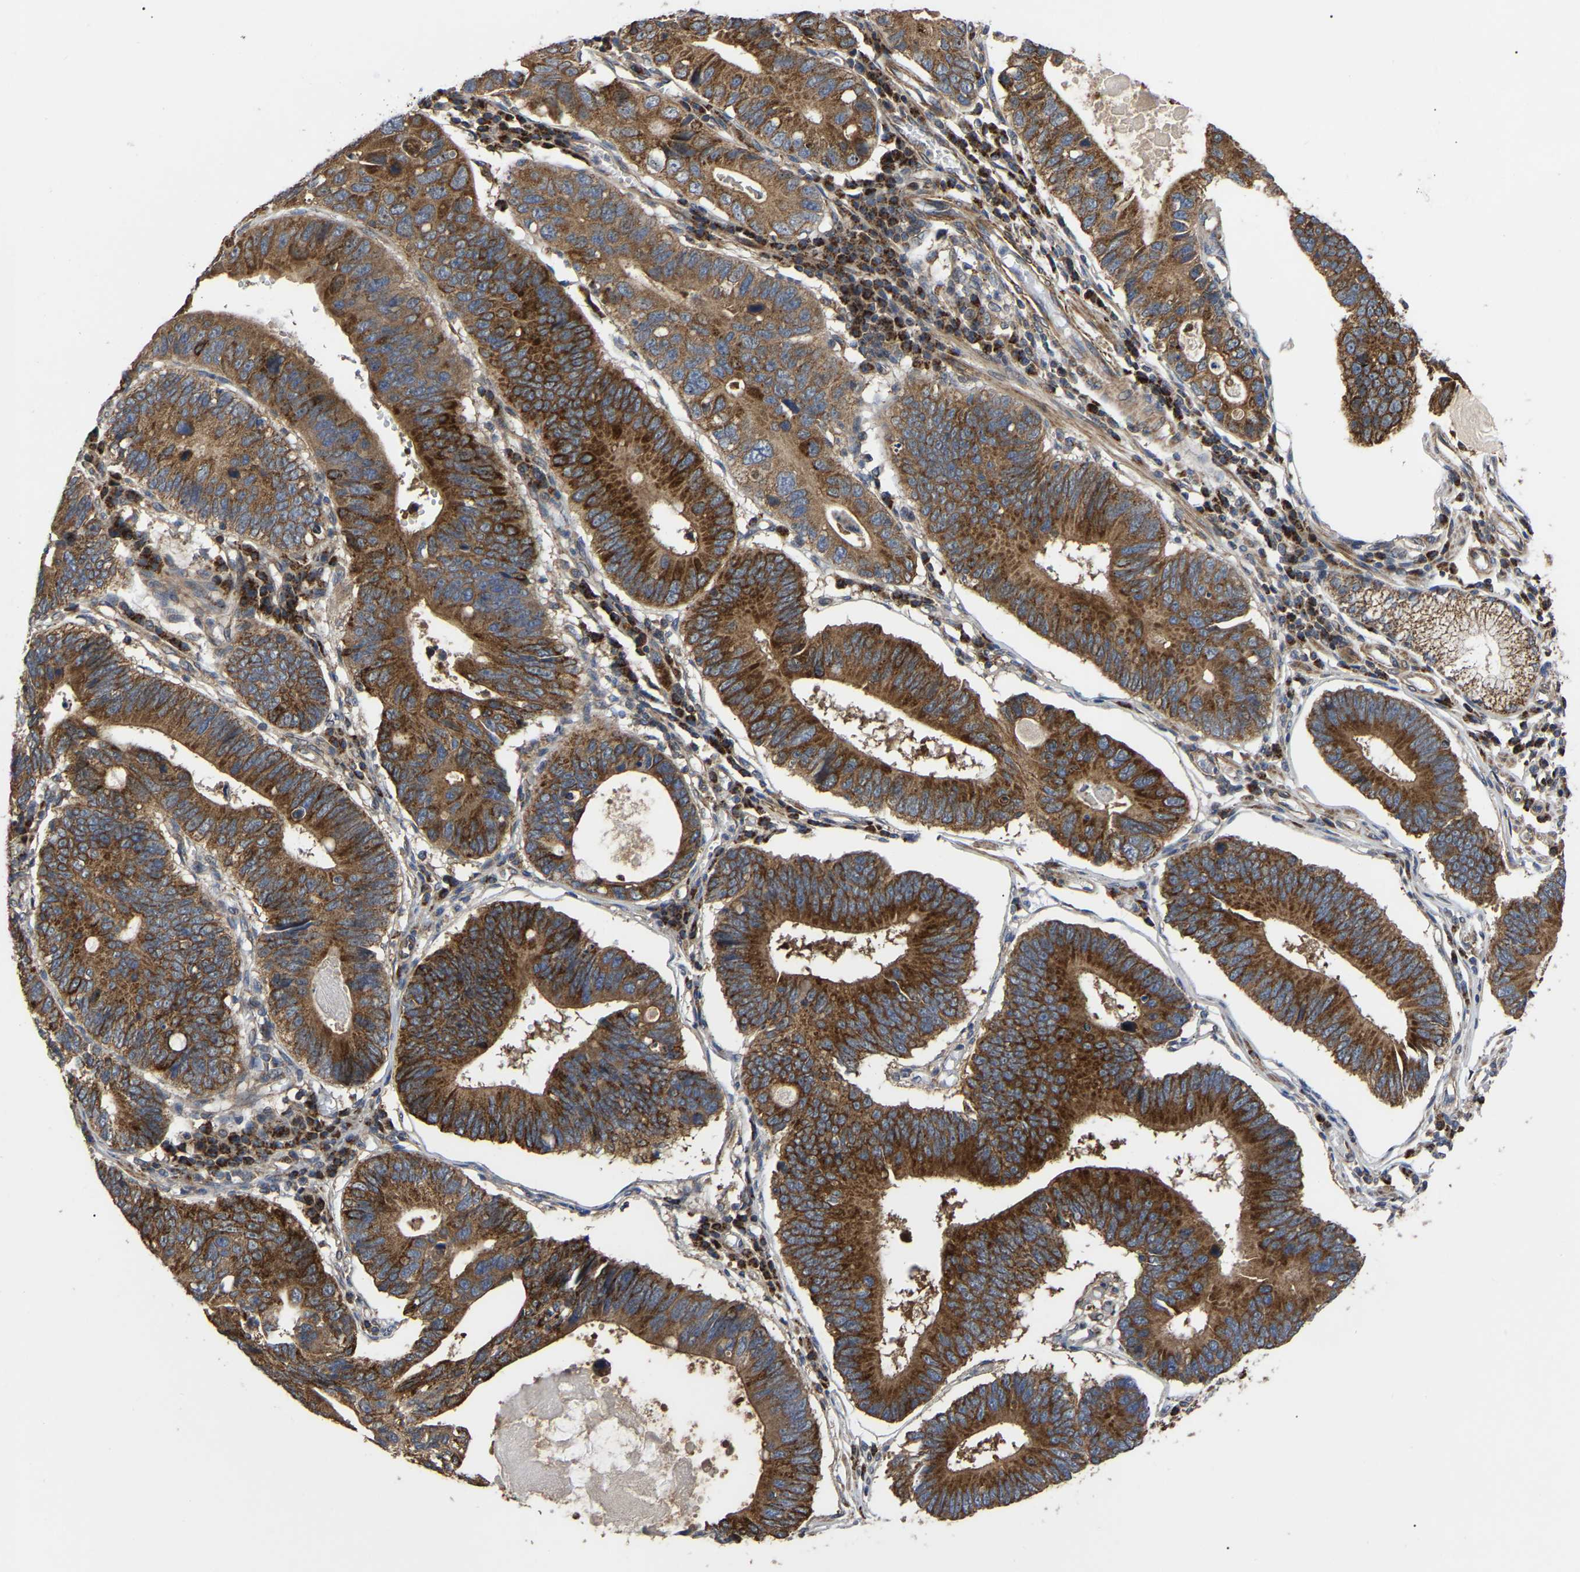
{"staining": {"intensity": "strong", "quantity": ">75%", "location": "cytoplasmic/membranous"}, "tissue": "stomach cancer", "cell_type": "Tumor cells", "image_type": "cancer", "snomed": [{"axis": "morphology", "description": "Adenocarcinoma, NOS"}, {"axis": "topography", "description": "Stomach"}], "caption": "Immunohistochemistry of human adenocarcinoma (stomach) displays high levels of strong cytoplasmic/membranous expression in about >75% of tumor cells.", "gene": "GCC1", "patient": {"sex": "male", "age": 59}}